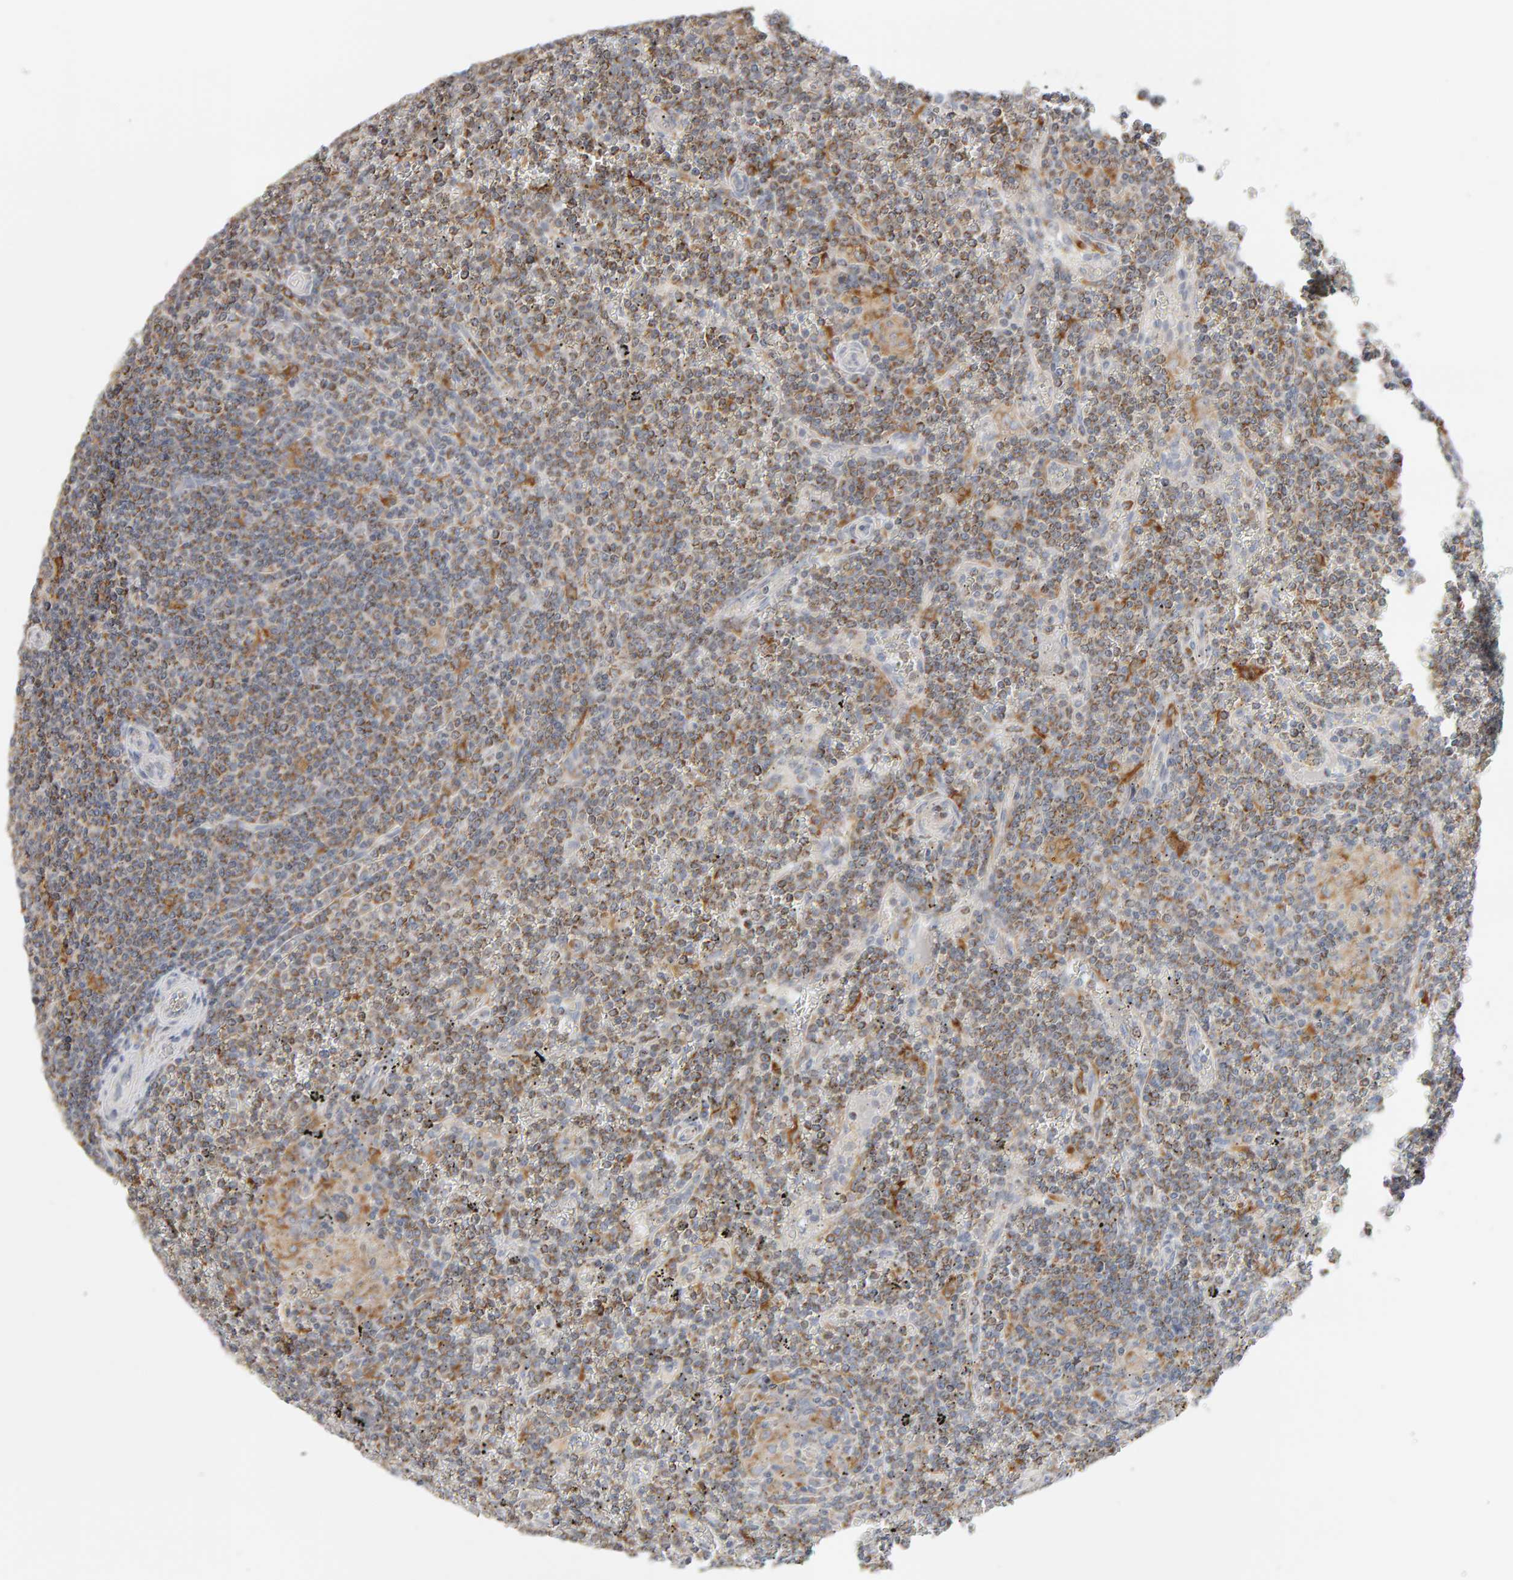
{"staining": {"intensity": "moderate", "quantity": ">75%", "location": "cytoplasmic/membranous"}, "tissue": "lymphoma", "cell_type": "Tumor cells", "image_type": "cancer", "snomed": [{"axis": "morphology", "description": "Malignant lymphoma, non-Hodgkin's type, Low grade"}, {"axis": "topography", "description": "Spleen"}], "caption": "Lymphoma stained with DAB IHC demonstrates medium levels of moderate cytoplasmic/membranous staining in about >75% of tumor cells.", "gene": "SGPL1", "patient": {"sex": "female", "age": 19}}